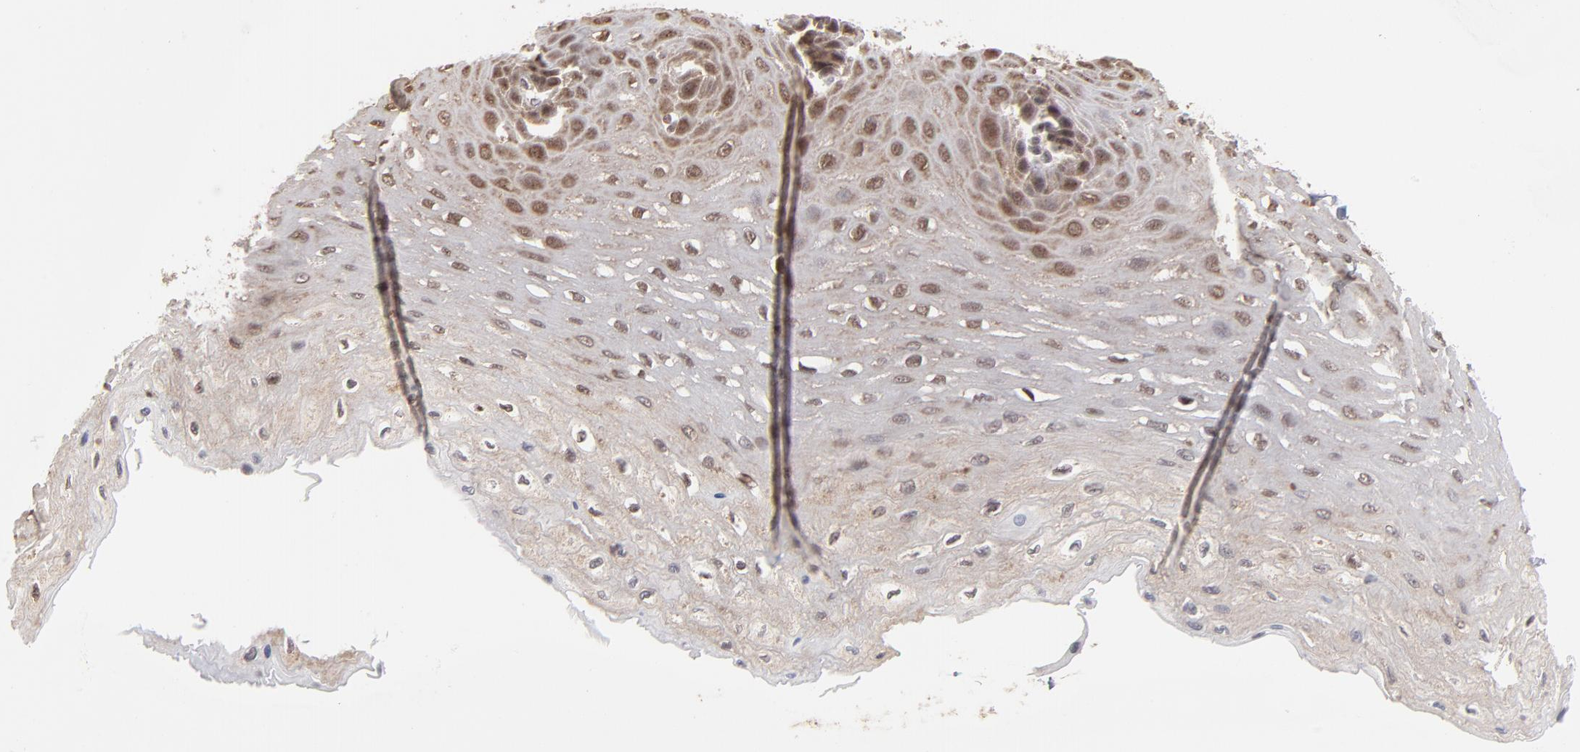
{"staining": {"intensity": "moderate", "quantity": ">75%", "location": "nuclear"}, "tissue": "esophagus", "cell_type": "Squamous epithelial cells", "image_type": "normal", "snomed": [{"axis": "morphology", "description": "Normal tissue, NOS"}, {"axis": "topography", "description": "Esophagus"}], "caption": "Brown immunohistochemical staining in normal esophagus displays moderate nuclear positivity in about >75% of squamous epithelial cells. (DAB (3,3'-diaminobenzidine) IHC, brown staining for protein, blue staining for nuclei).", "gene": "ARIH1", "patient": {"sex": "female", "age": 72}}